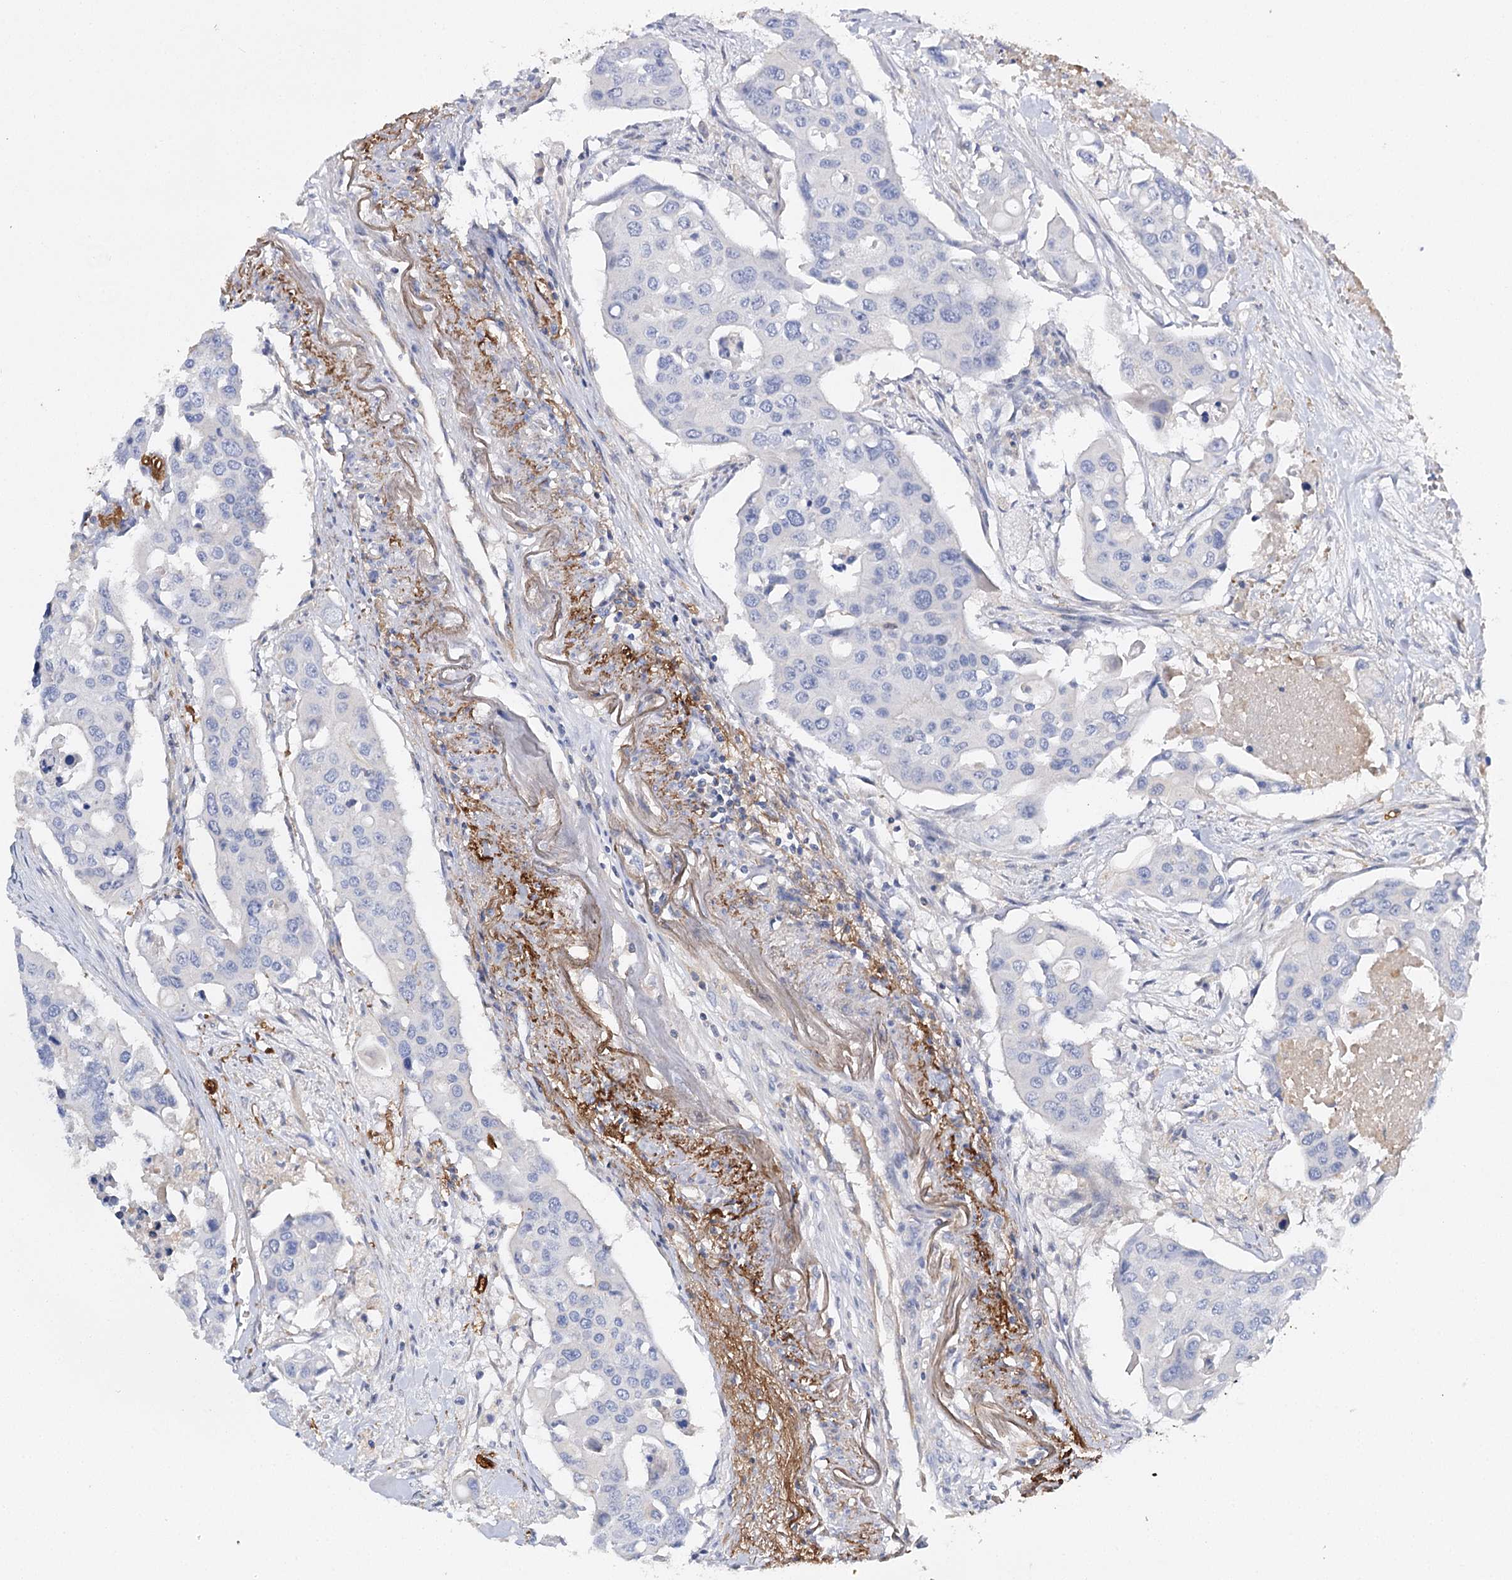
{"staining": {"intensity": "negative", "quantity": "none", "location": "none"}, "tissue": "colorectal cancer", "cell_type": "Tumor cells", "image_type": "cancer", "snomed": [{"axis": "morphology", "description": "Adenocarcinoma, NOS"}, {"axis": "topography", "description": "Colon"}], "caption": "DAB immunohistochemical staining of adenocarcinoma (colorectal) exhibits no significant staining in tumor cells.", "gene": "EPYC", "patient": {"sex": "male", "age": 77}}